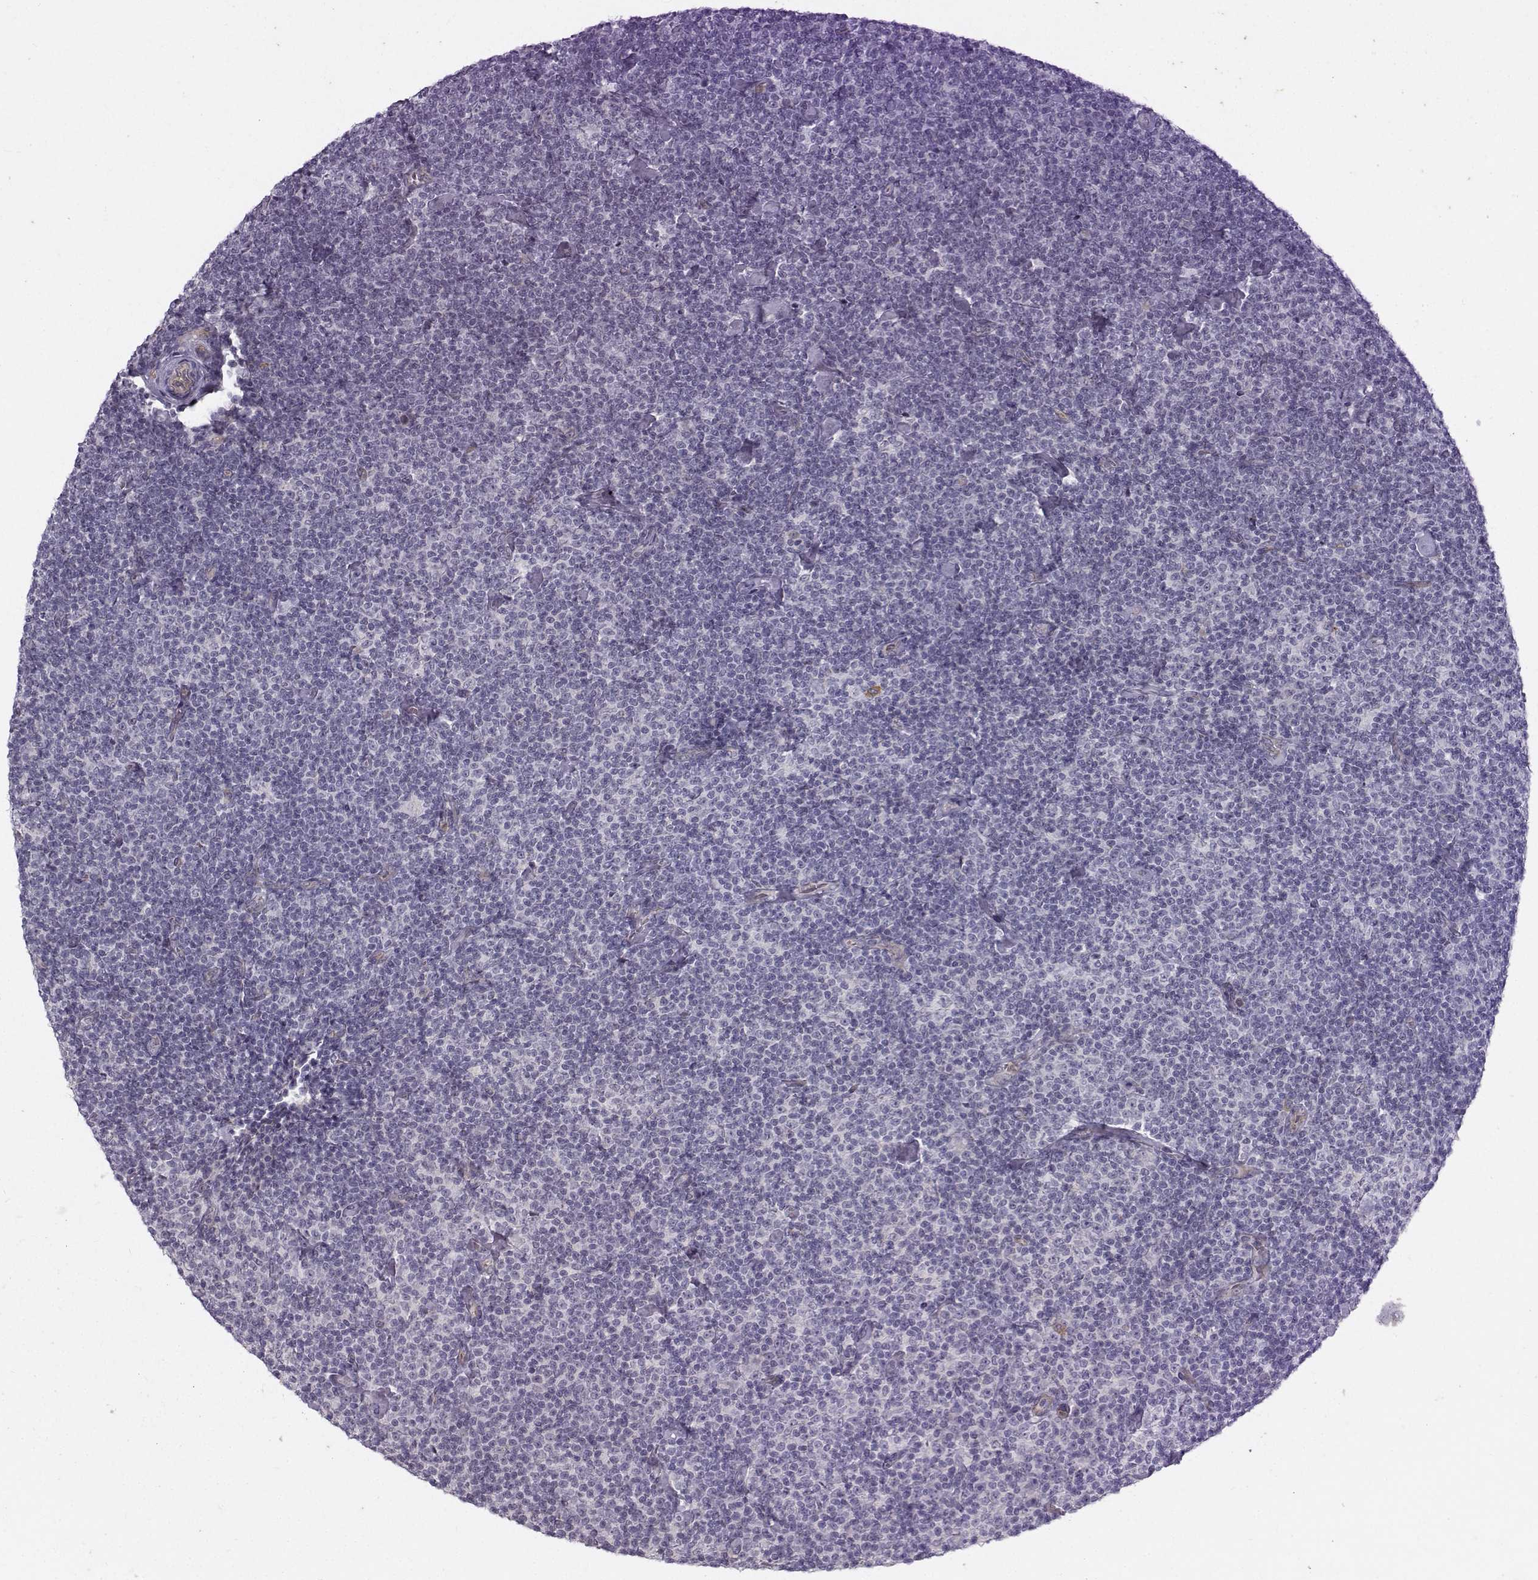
{"staining": {"intensity": "negative", "quantity": "none", "location": "none"}, "tissue": "lymphoma", "cell_type": "Tumor cells", "image_type": "cancer", "snomed": [{"axis": "morphology", "description": "Malignant lymphoma, non-Hodgkin's type, Low grade"}, {"axis": "topography", "description": "Lymph node"}], "caption": "Immunohistochemistry photomicrograph of lymphoma stained for a protein (brown), which displays no expression in tumor cells.", "gene": "OPRD1", "patient": {"sex": "male", "age": 81}}